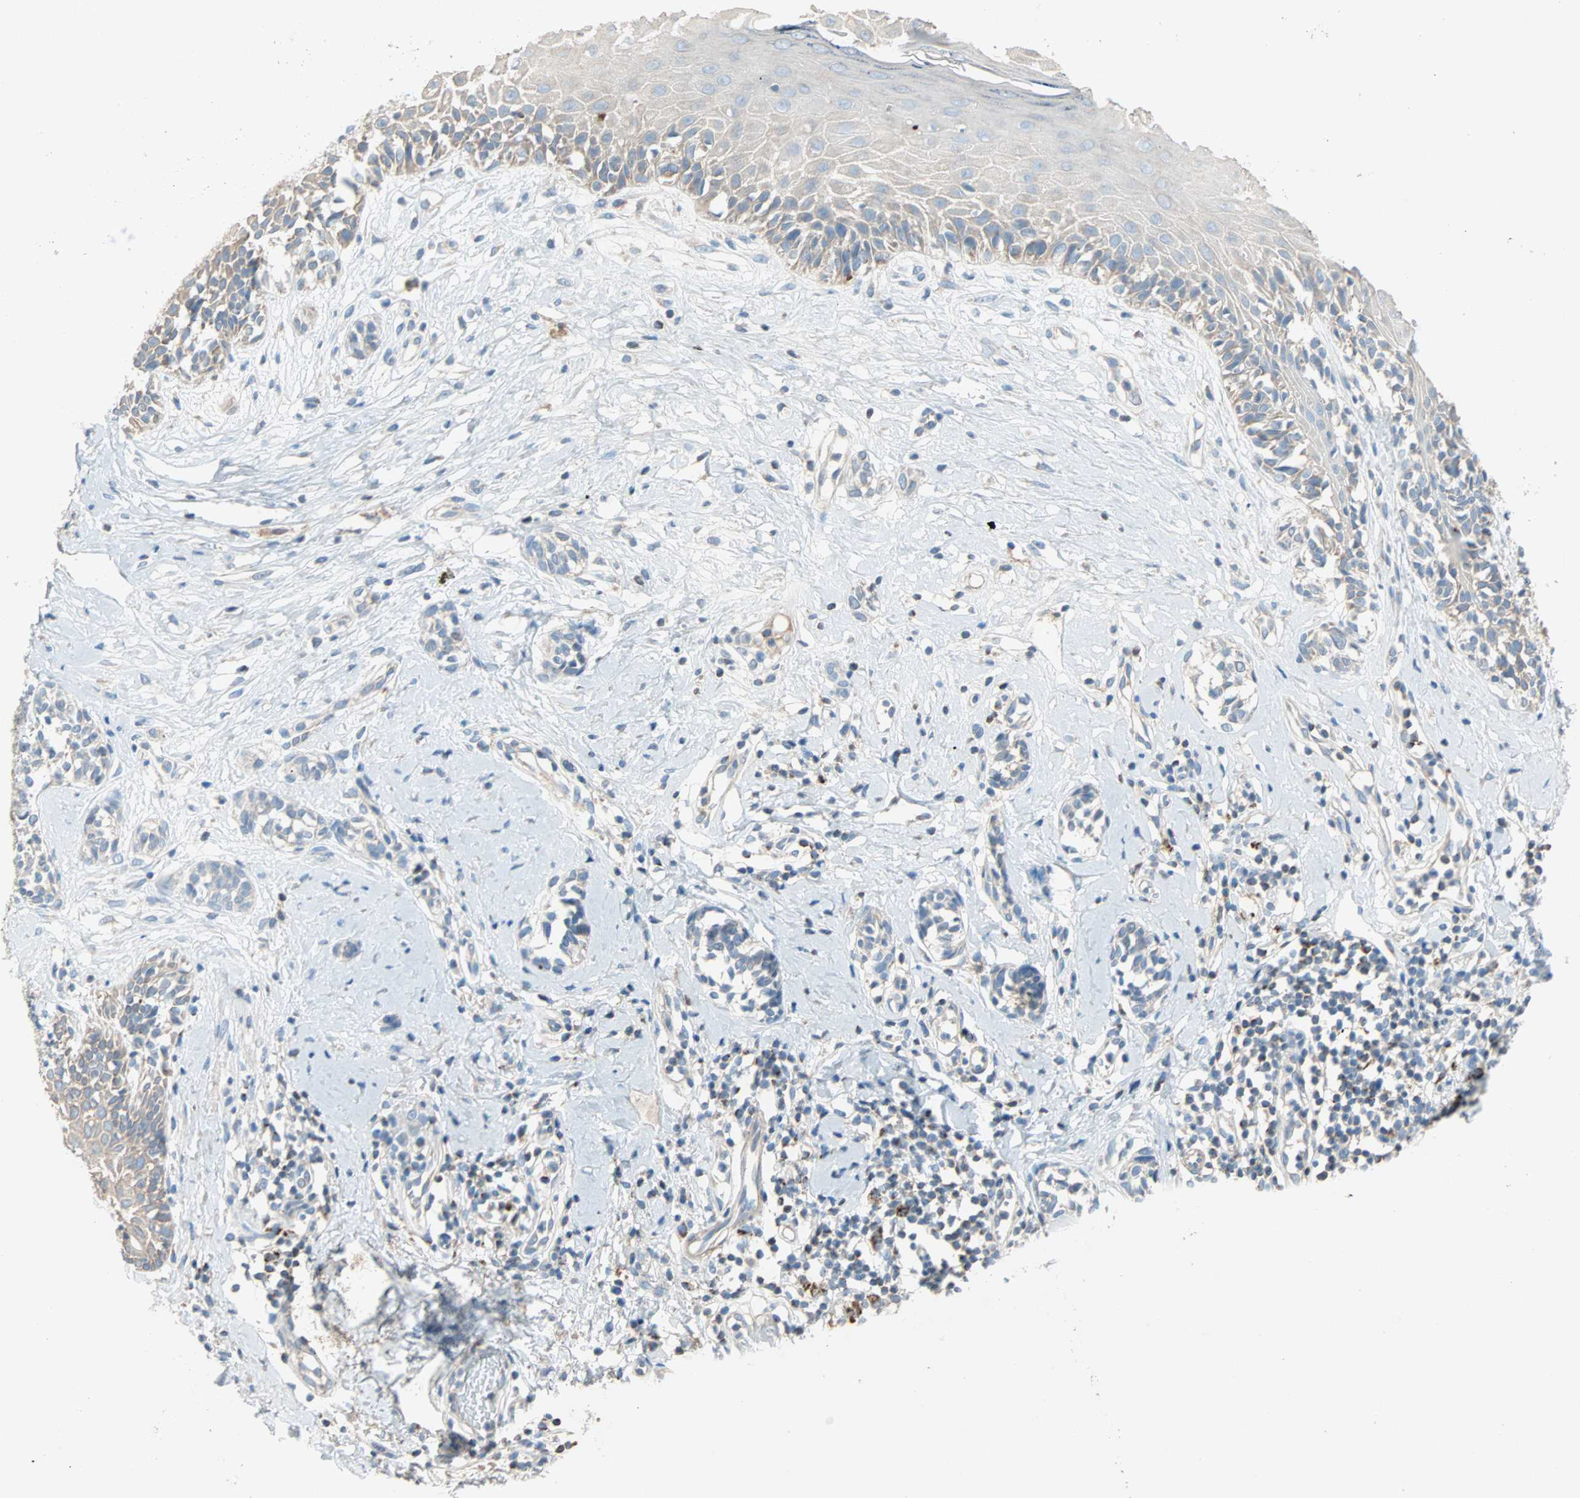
{"staining": {"intensity": "weak", "quantity": "<25%", "location": "cytoplasmic/membranous"}, "tissue": "melanoma", "cell_type": "Tumor cells", "image_type": "cancer", "snomed": [{"axis": "morphology", "description": "Malignant melanoma, NOS"}, {"axis": "topography", "description": "Skin"}], "caption": "High power microscopy image of an immunohistochemistry (IHC) histopathology image of malignant melanoma, revealing no significant staining in tumor cells.", "gene": "ACVRL1", "patient": {"sex": "male", "age": 64}}